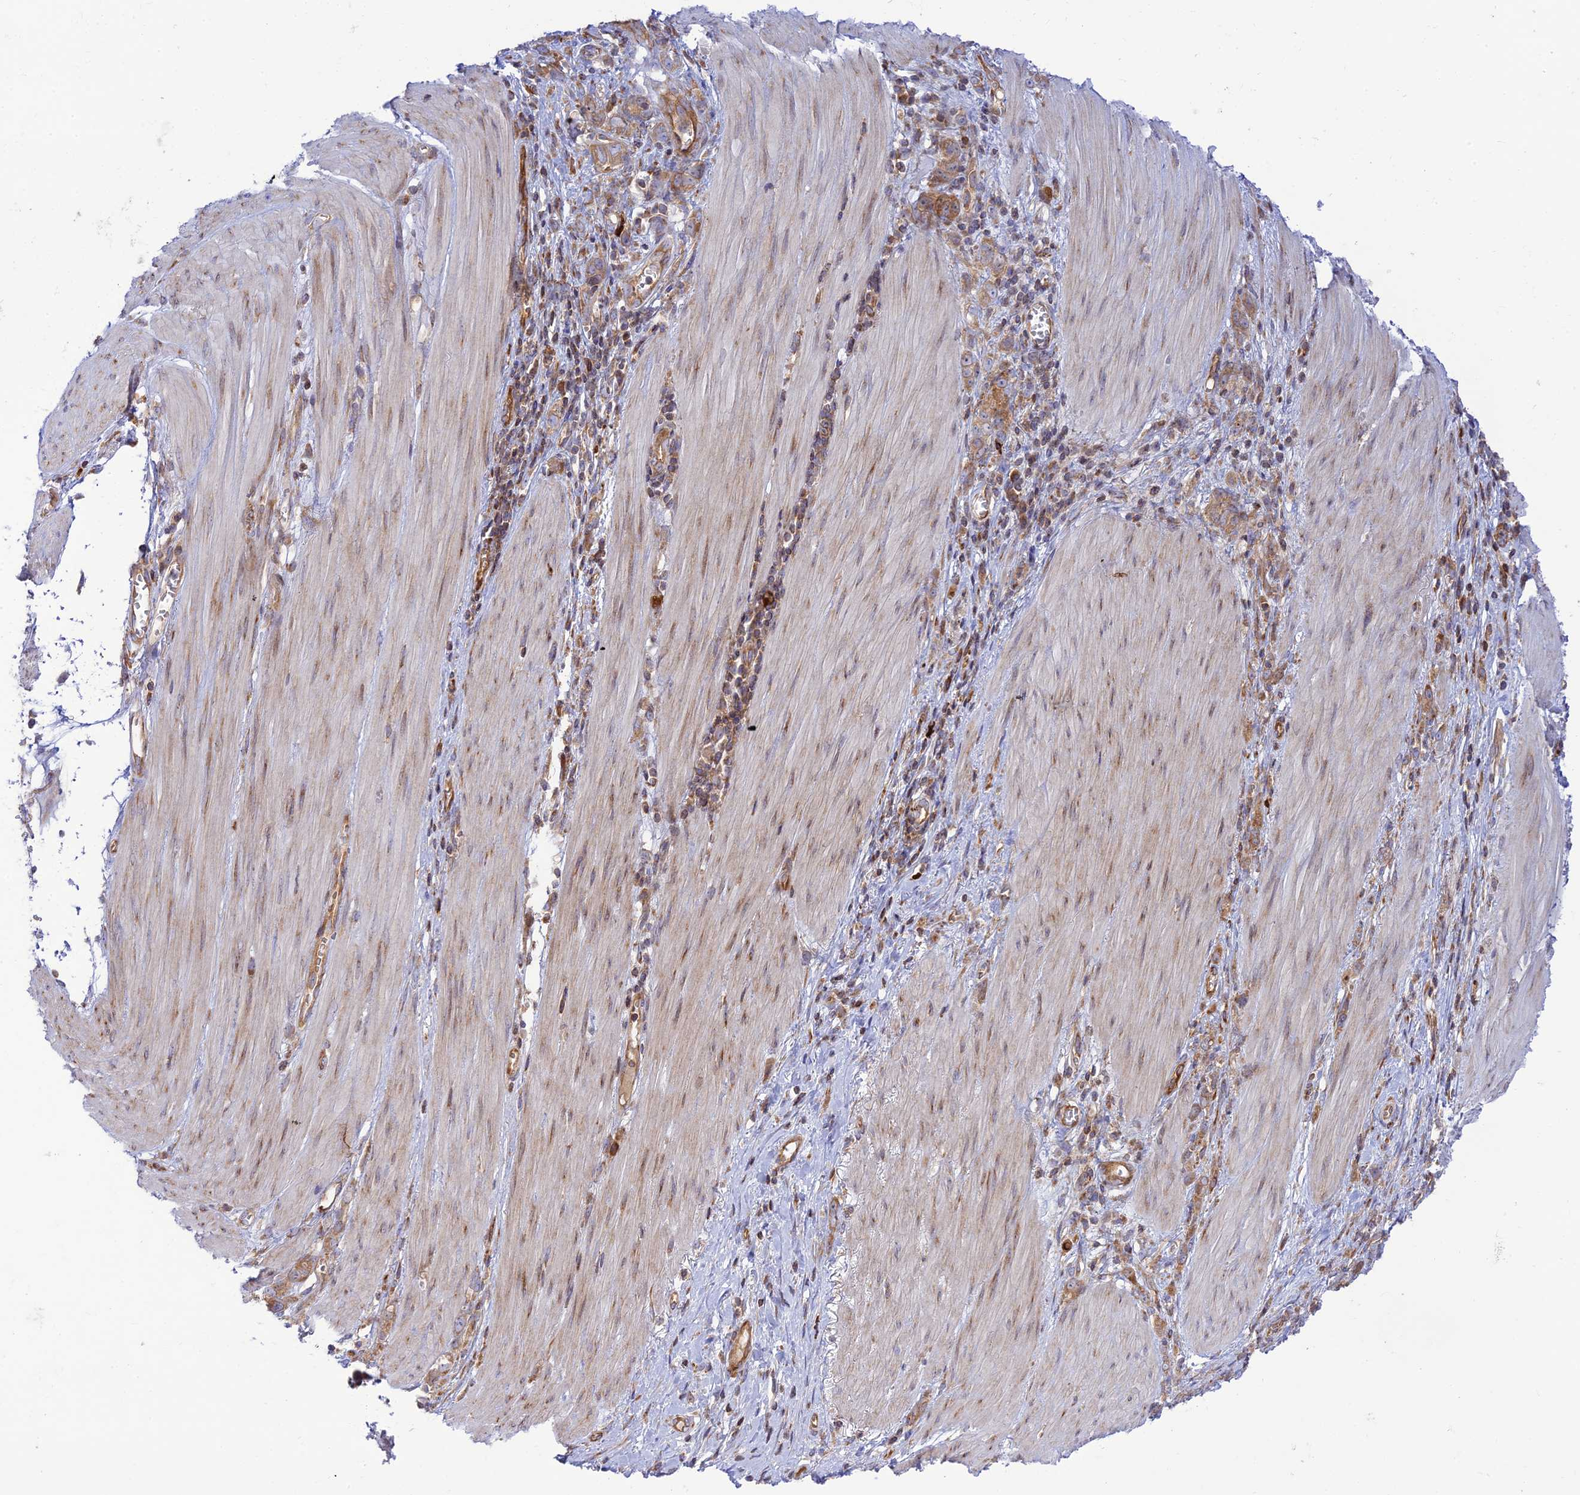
{"staining": {"intensity": "moderate", "quantity": ">75%", "location": "cytoplasmic/membranous"}, "tissue": "stomach cancer", "cell_type": "Tumor cells", "image_type": "cancer", "snomed": [{"axis": "morphology", "description": "Adenocarcinoma, NOS"}, {"axis": "topography", "description": "Stomach"}], "caption": "This photomicrograph shows stomach cancer (adenocarcinoma) stained with IHC to label a protein in brown. The cytoplasmic/membranous of tumor cells show moderate positivity for the protein. Nuclei are counter-stained blue.", "gene": "PIMREG", "patient": {"sex": "female", "age": 76}}